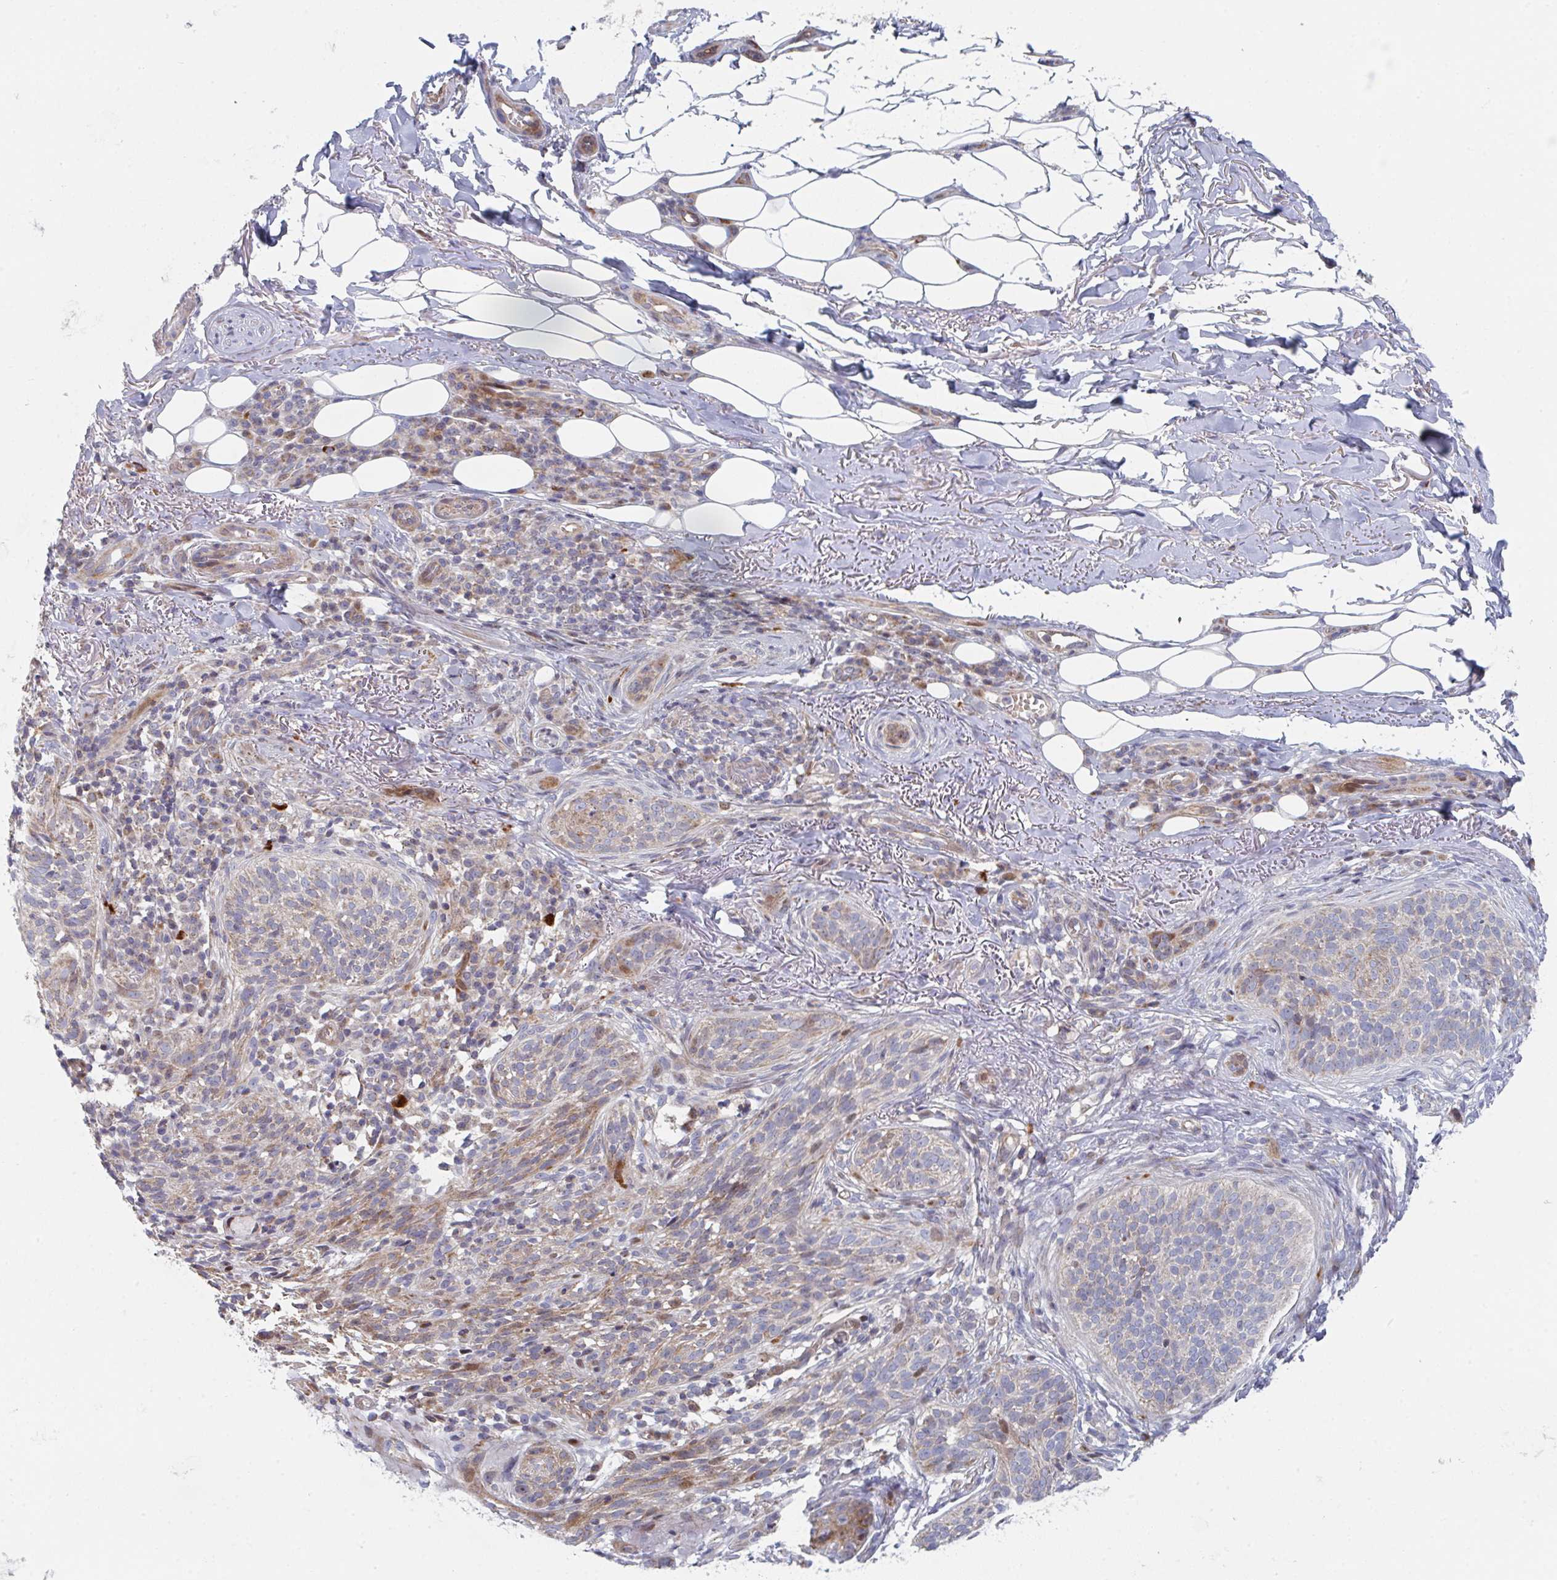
{"staining": {"intensity": "weak", "quantity": "<25%", "location": "cytoplasmic/membranous"}, "tissue": "skin cancer", "cell_type": "Tumor cells", "image_type": "cancer", "snomed": [{"axis": "morphology", "description": "Basal cell carcinoma"}, {"axis": "topography", "description": "Skin"}, {"axis": "topography", "description": "Skin of head"}], "caption": "The micrograph shows no significant expression in tumor cells of skin basal cell carcinoma.", "gene": "ZNF644", "patient": {"sex": "male", "age": 62}}